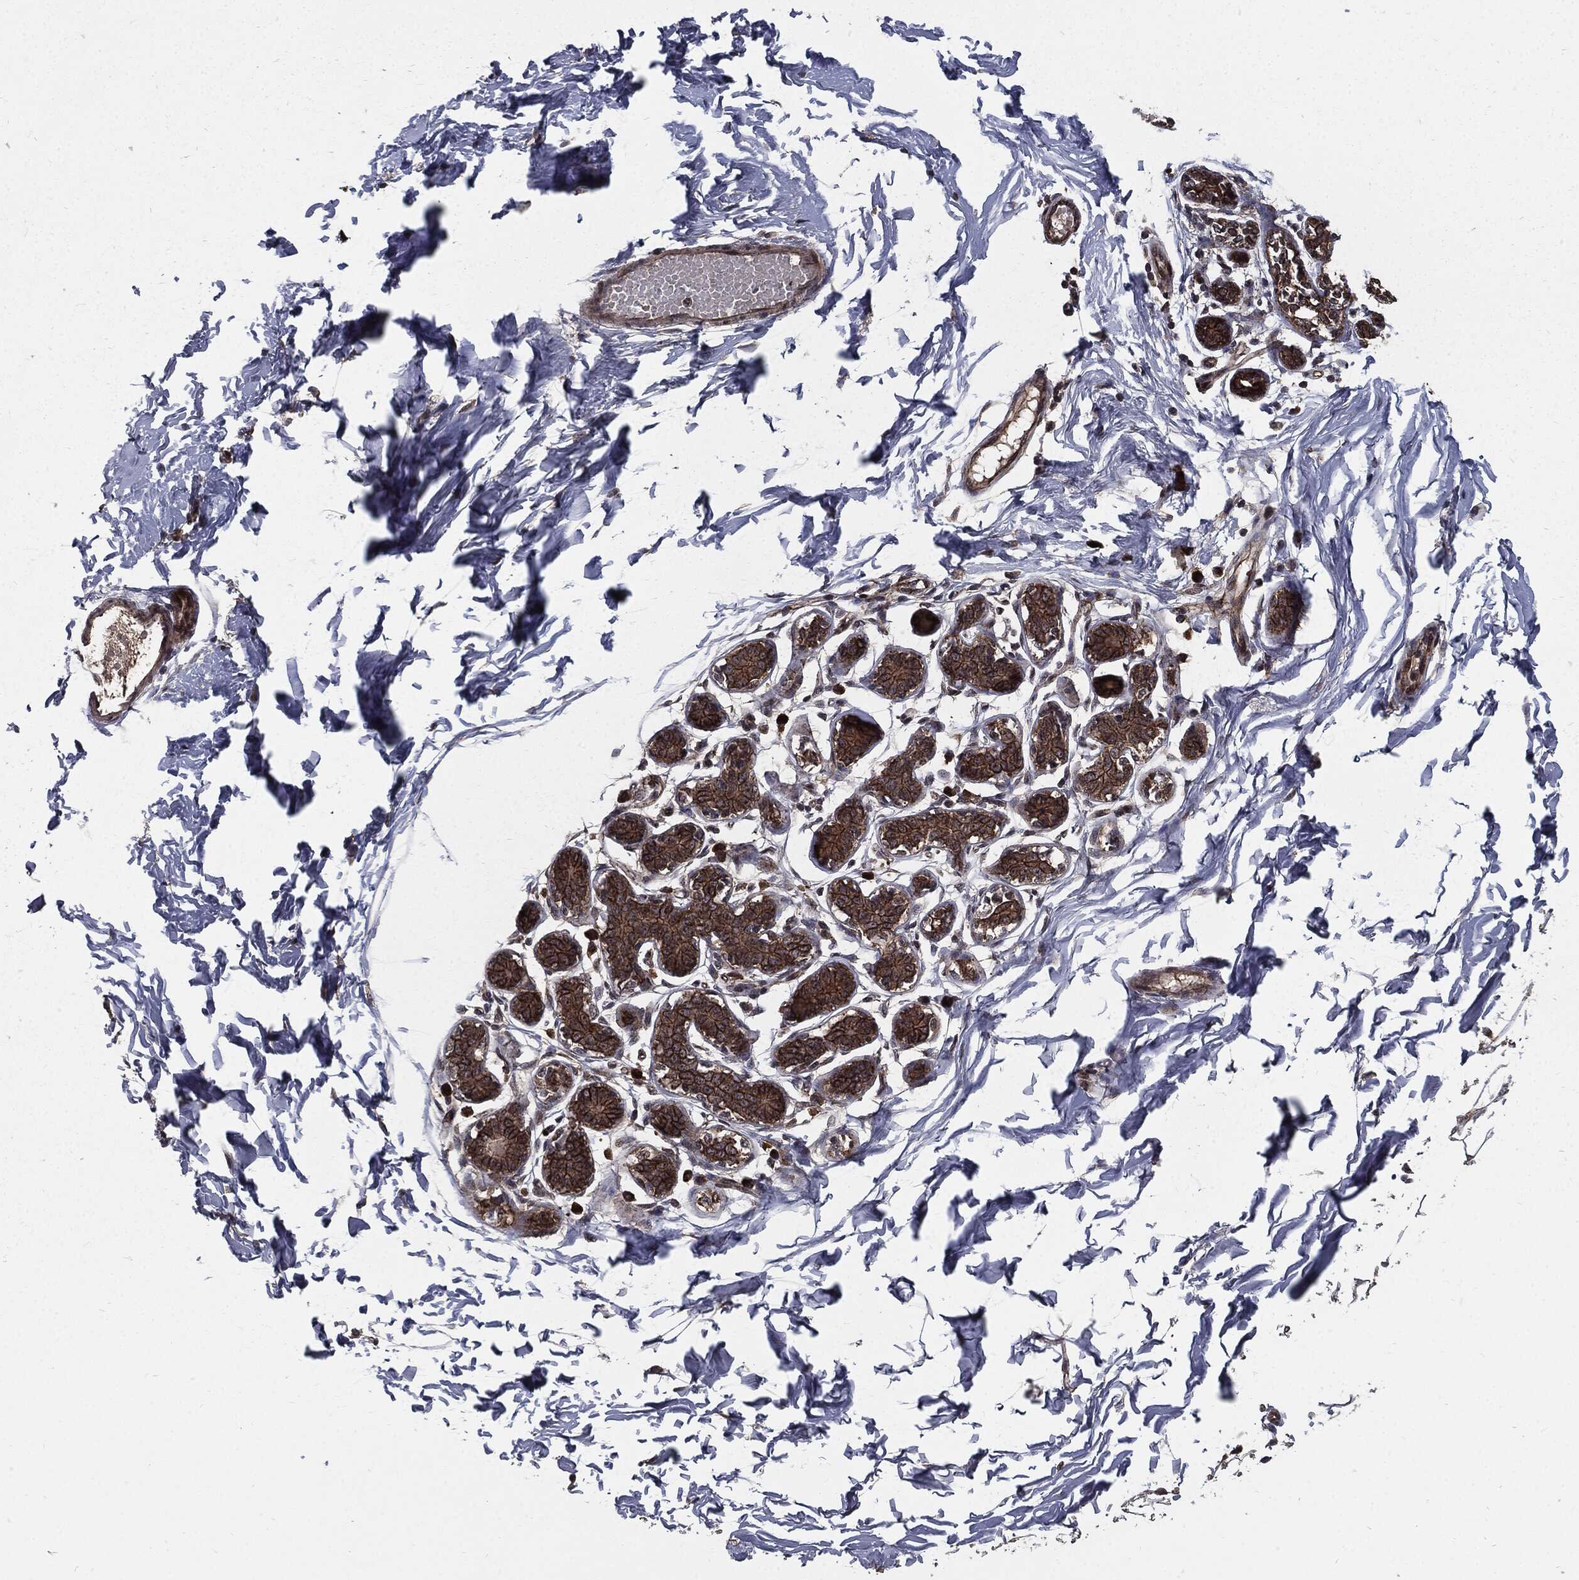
{"staining": {"intensity": "strong", "quantity": ">75%", "location": "cytoplasmic/membranous"}, "tissue": "breast", "cell_type": "Glandular cells", "image_type": "normal", "snomed": [{"axis": "morphology", "description": "Normal tissue, NOS"}, {"axis": "topography", "description": "Breast"}], "caption": "Protein staining of unremarkable breast shows strong cytoplasmic/membranous positivity in about >75% of glandular cells.", "gene": "PTPA", "patient": {"sex": "female", "age": 37}}